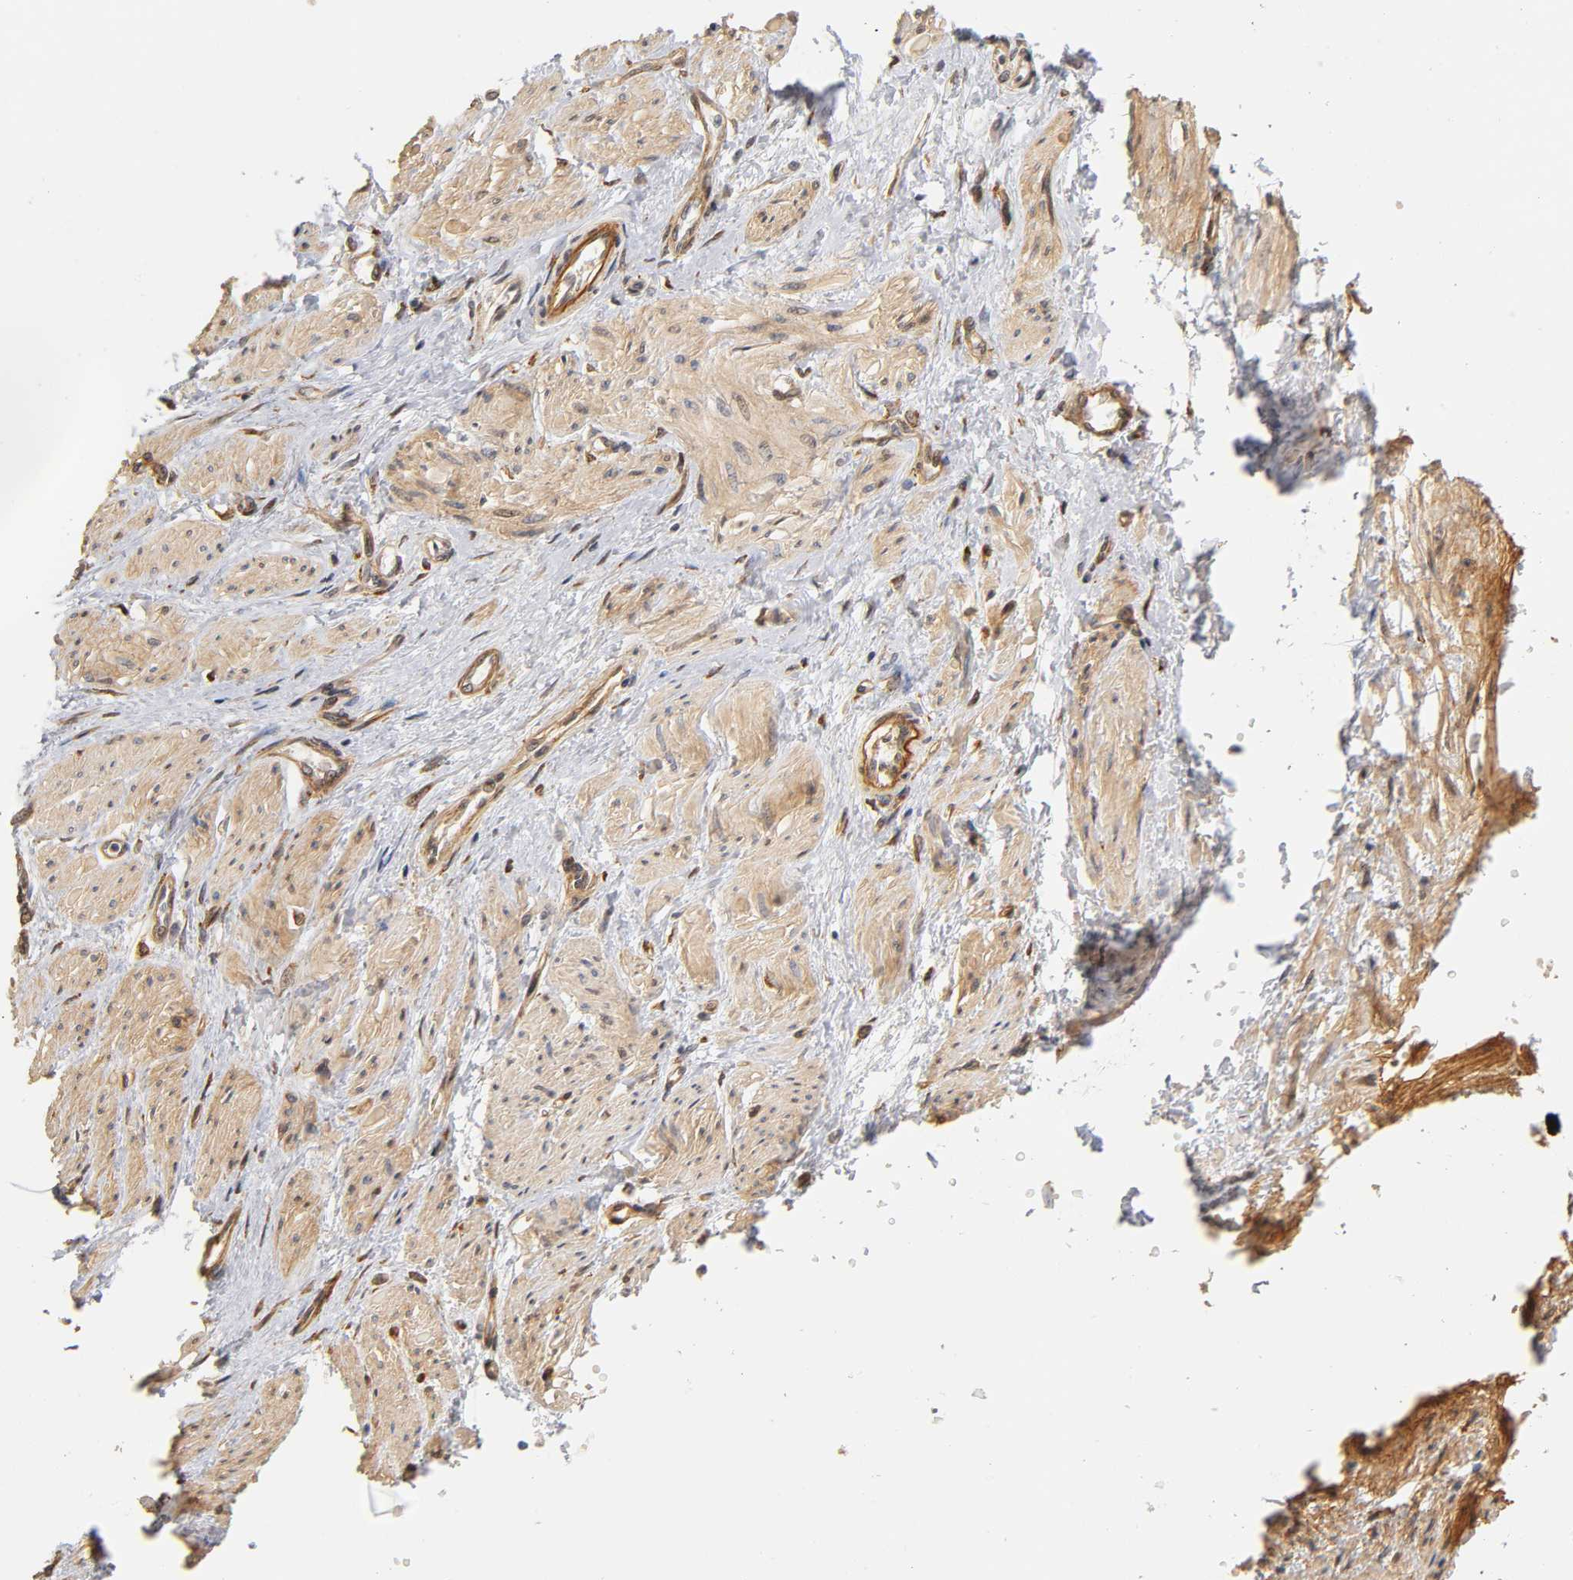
{"staining": {"intensity": "weak", "quantity": "25%-75%", "location": "cytoplasmic/membranous"}, "tissue": "smooth muscle", "cell_type": "Smooth muscle cells", "image_type": "normal", "snomed": [{"axis": "morphology", "description": "Normal tissue, NOS"}, {"axis": "topography", "description": "Smooth muscle"}, {"axis": "topography", "description": "Uterus"}], "caption": "Brown immunohistochemical staining in benign smooth muscle demonstrates weak cytoplasmic/membranous positivity in about 25%-75% of smooth muscle cells.", "gene": "LAMB1", "patient": {"sex": "female", "age": 39}}